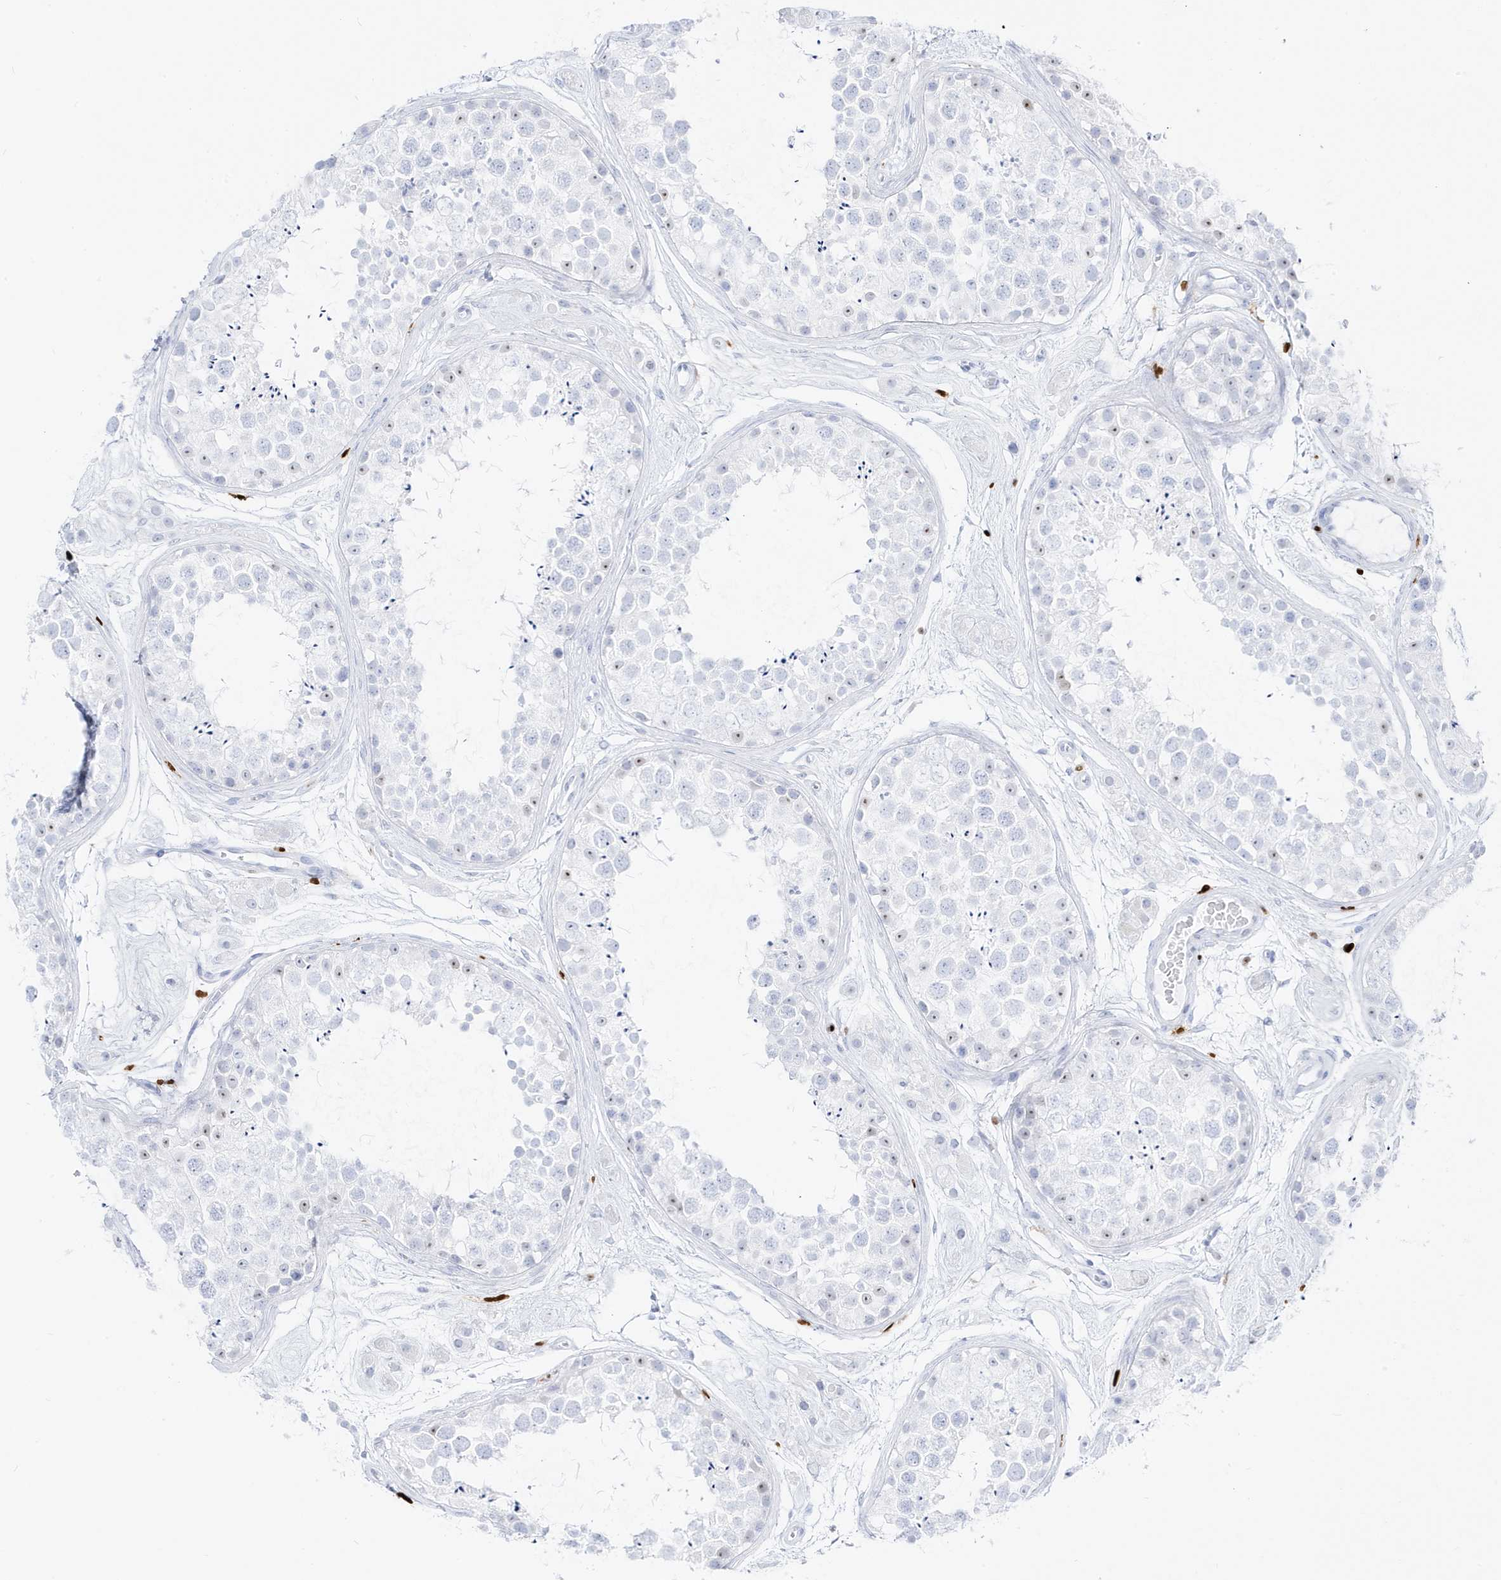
{"staining": {"intensity": "negative", "quantity": "none", "location": "none"}, "tissue": "testis", "cell_type": "Cells in seminiferous ducts", "image_type": "normal", "snomed": [{"axis": "morphology", "description": "Normal tissue, NOS"}, {"axis": "topography", "description": "Testis"}], "caption": "The micrograph displays no staining of cells in seminiferous ducts in benign testis. (DAB (3,3'-diaminobenzidine) immunohistochemistry visualized using brightfield microscopy, high magnification).", "gene": "MNDA", "patient": {"sex": "male", "age": 25}}